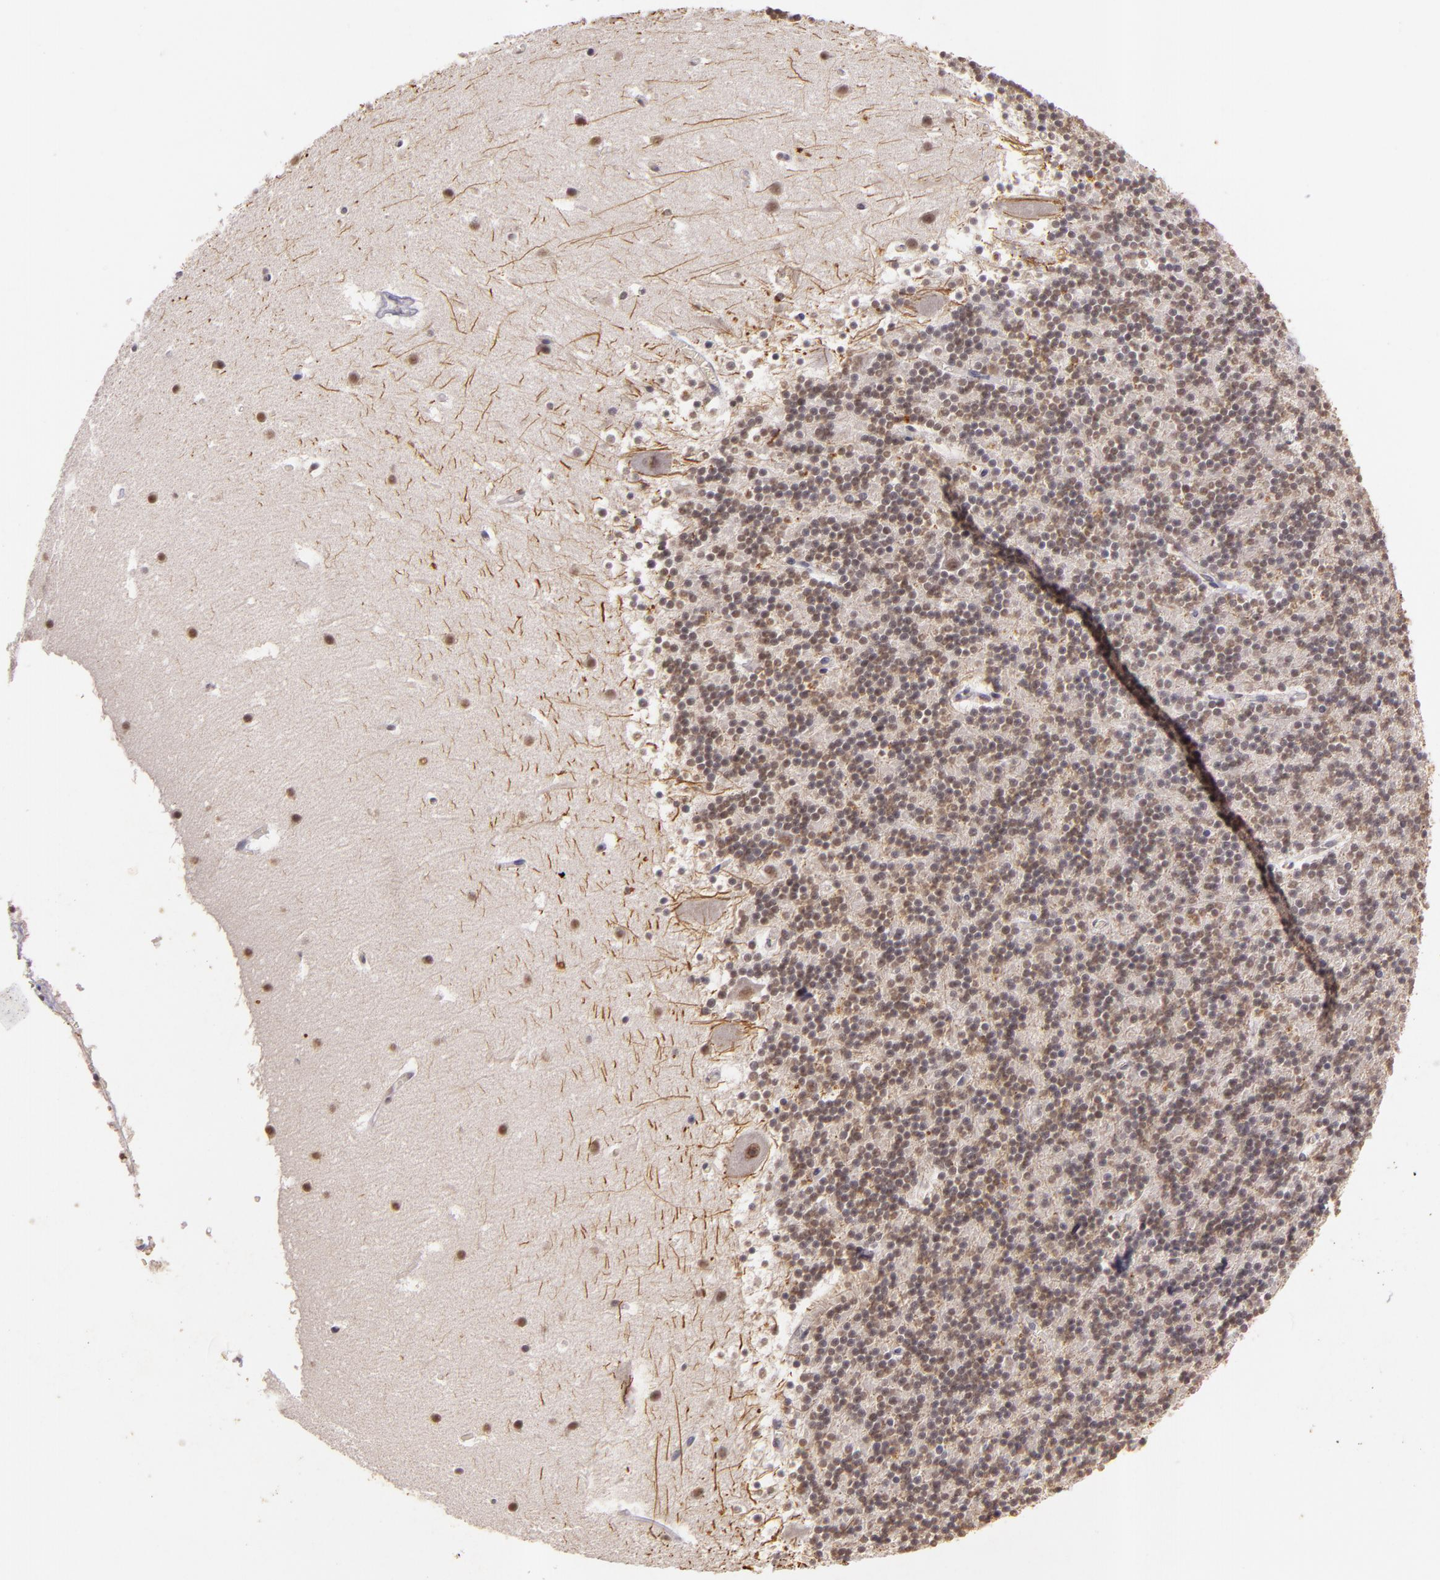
{"staining": {"intensity": "weak", "quantity": "25%-75%", "location": "nuclear"}, "tissue": "cerebellum", "cell_type": "Cells in granular layer", "image_type": "normal", "snomed": [{"axis": "morphology", "description": "Normal tissue, NOS"}, {"axis": "topography", "description": "Cerebellum"}], "caption": "Cells in granular layer demonstrate low levels of weak nuclear expression in about 25%-75% of cells in normal human cerebellum. The staining was performed using DAB (3,3'-diaminobenzidine) to visualize the protein expression in brown, while the nuclei were stained in blue with hematoxylin (Magnification: 20x).", "gene": "CBX3", "patient": {"sex": "male", "age": 45}}